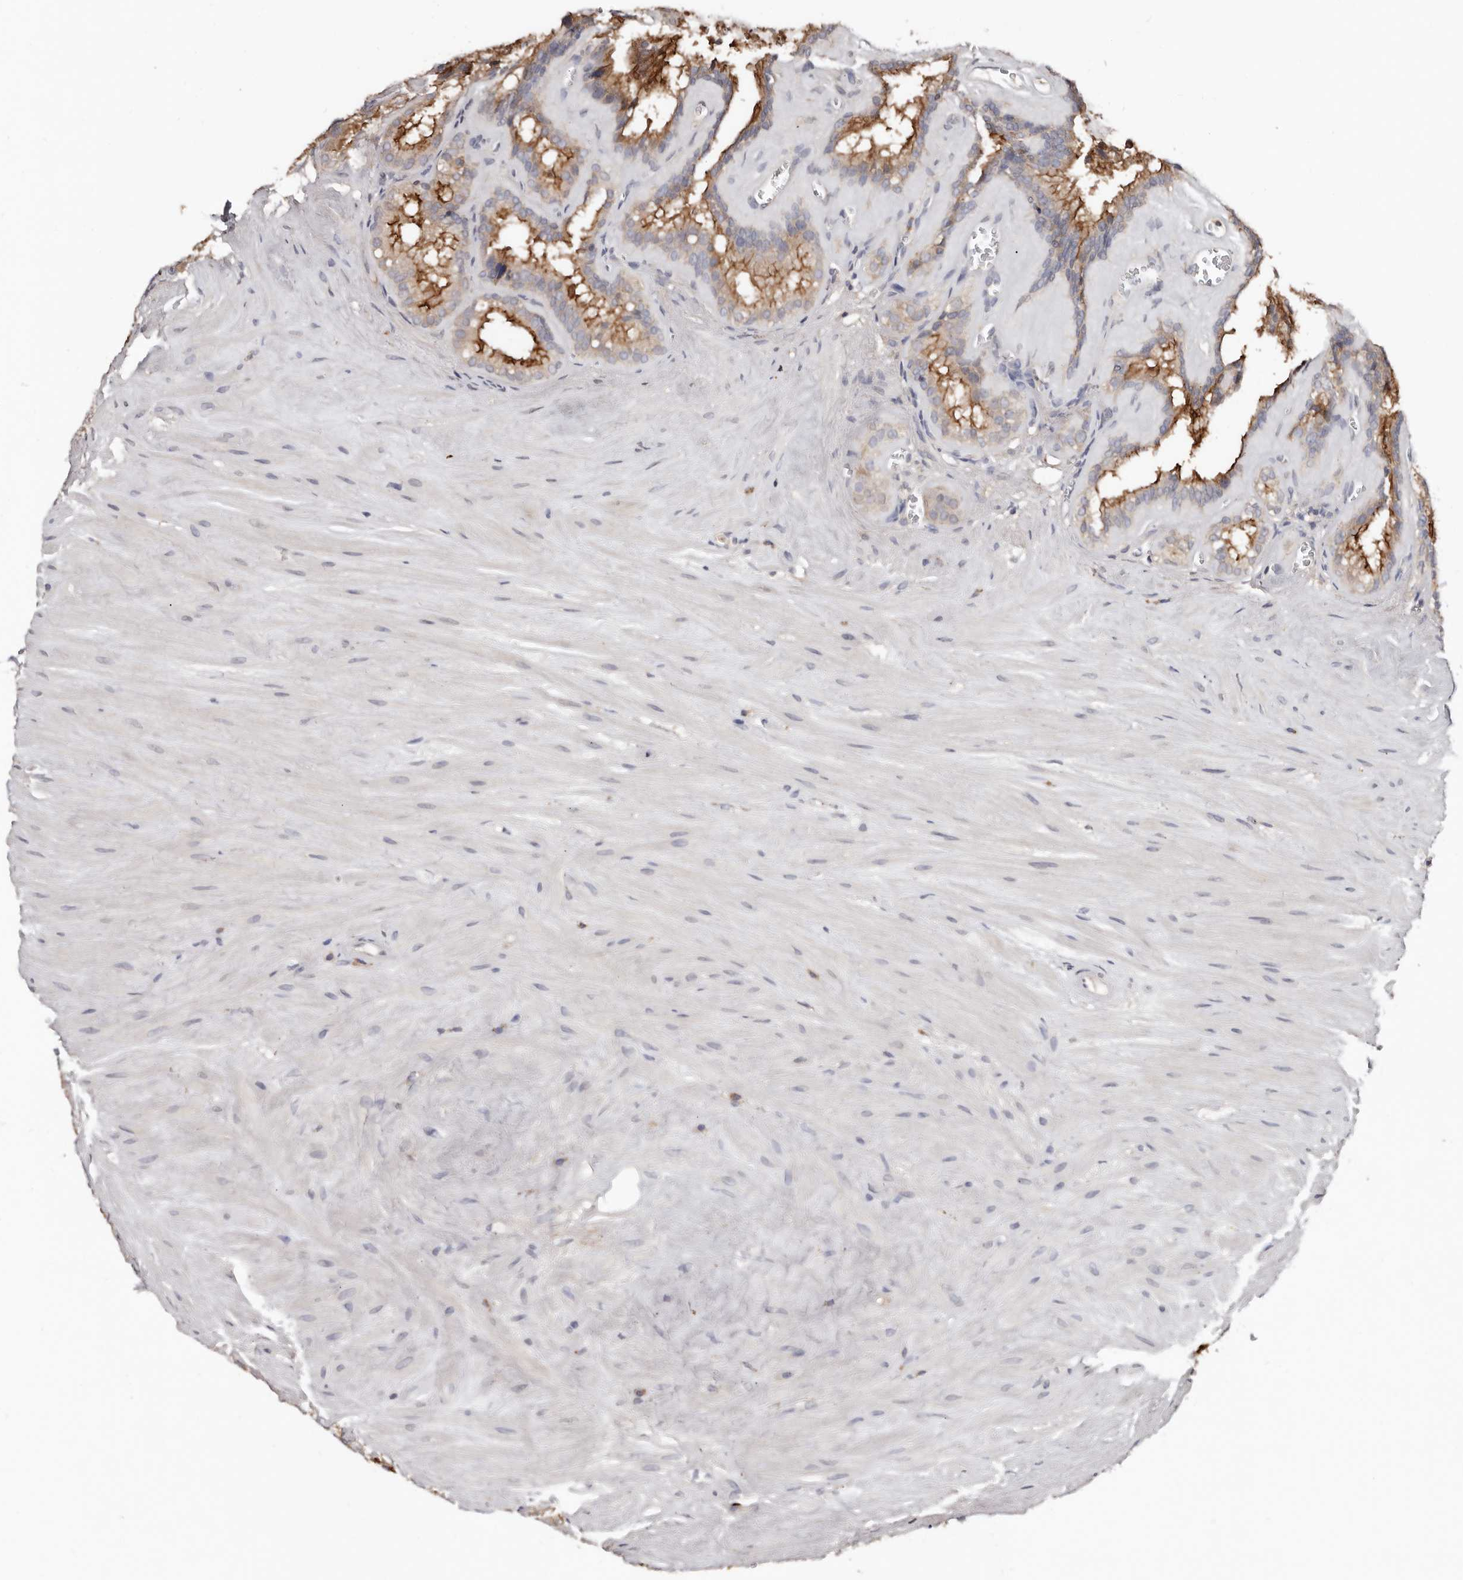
{"staining": {"intensity": "strong", "quantity": ">75%", "location": "cytoplasmic/membranous"}, "tissue": "seminal vesicle", "cell_type": "Glandular cells", "image_type": "normal", "snomed": [{"axis": "morphology", "description": "Normal tissue, NOS"}, {"axis": "topography", "description": "Prostate"}, {"axis": "topography", "description": "Seminal veicle"}], "caption": "A high amount of strong cytoplasmic/membranous expression is seen in approximately >75% of glandular cells in unremarkable seminal vesicle. The protein is shown in brown color, while the nuclei are stained blue.", "gene": "SLC39A2", "patient": {"sex": "male", "age": 59}}